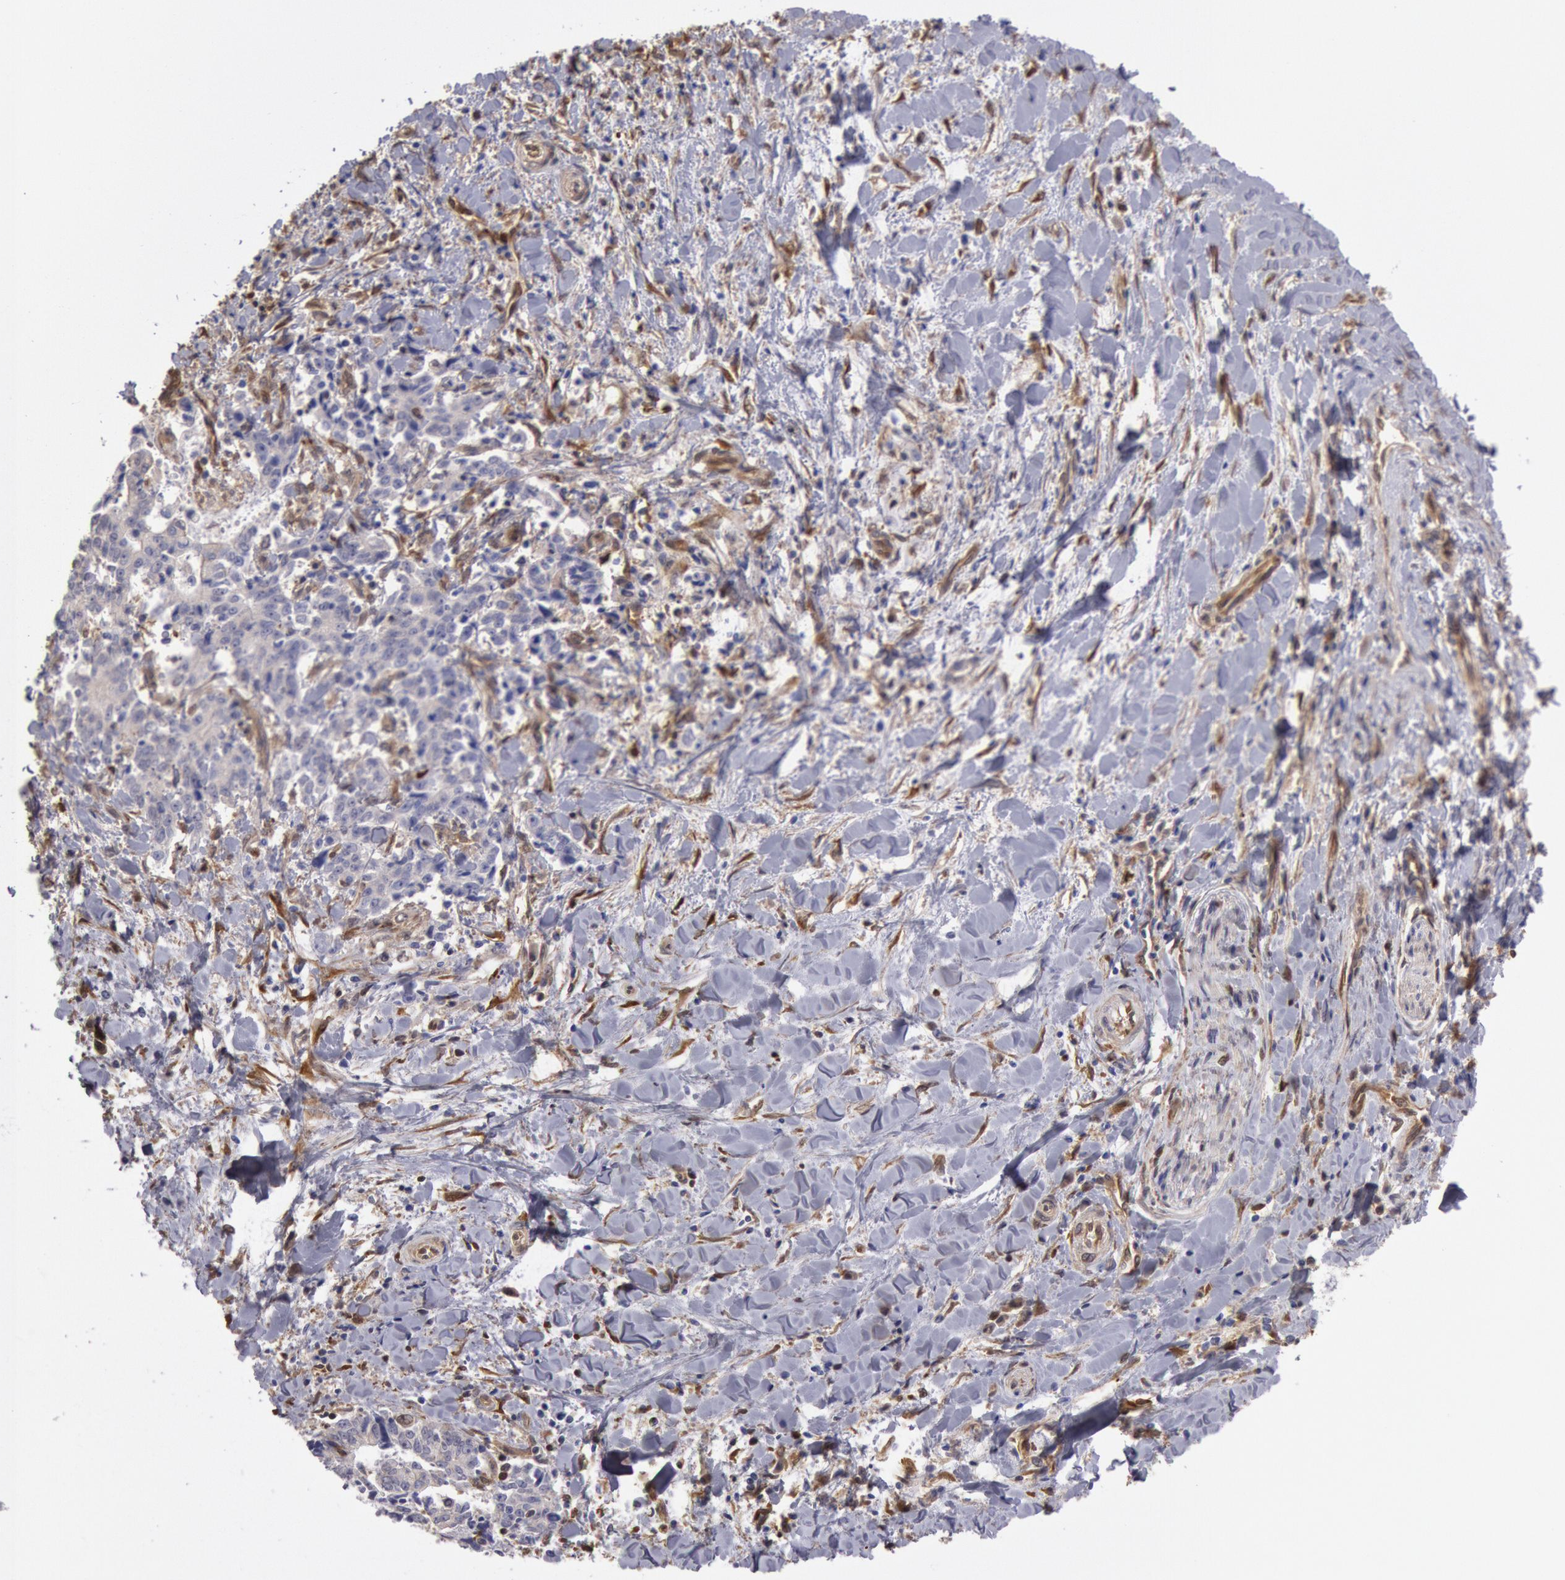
{"staining": {"intensity": "negative", "quantity": "none", "location": "none"}, "tissue": "liver cancer", "cell_type": "Tumor cells", "image_type": "cancer", "snomed": [{"axis": "morphology", "description": "Cholangiocarcinoma"}, {"axis": "topography", "description": "Liver"}], "caption": "This is an IHC image of liver cancer. There is no expression in tumor cells.", "gene": "CCDC50", "patient": {"sex": "male", "age": 57}}